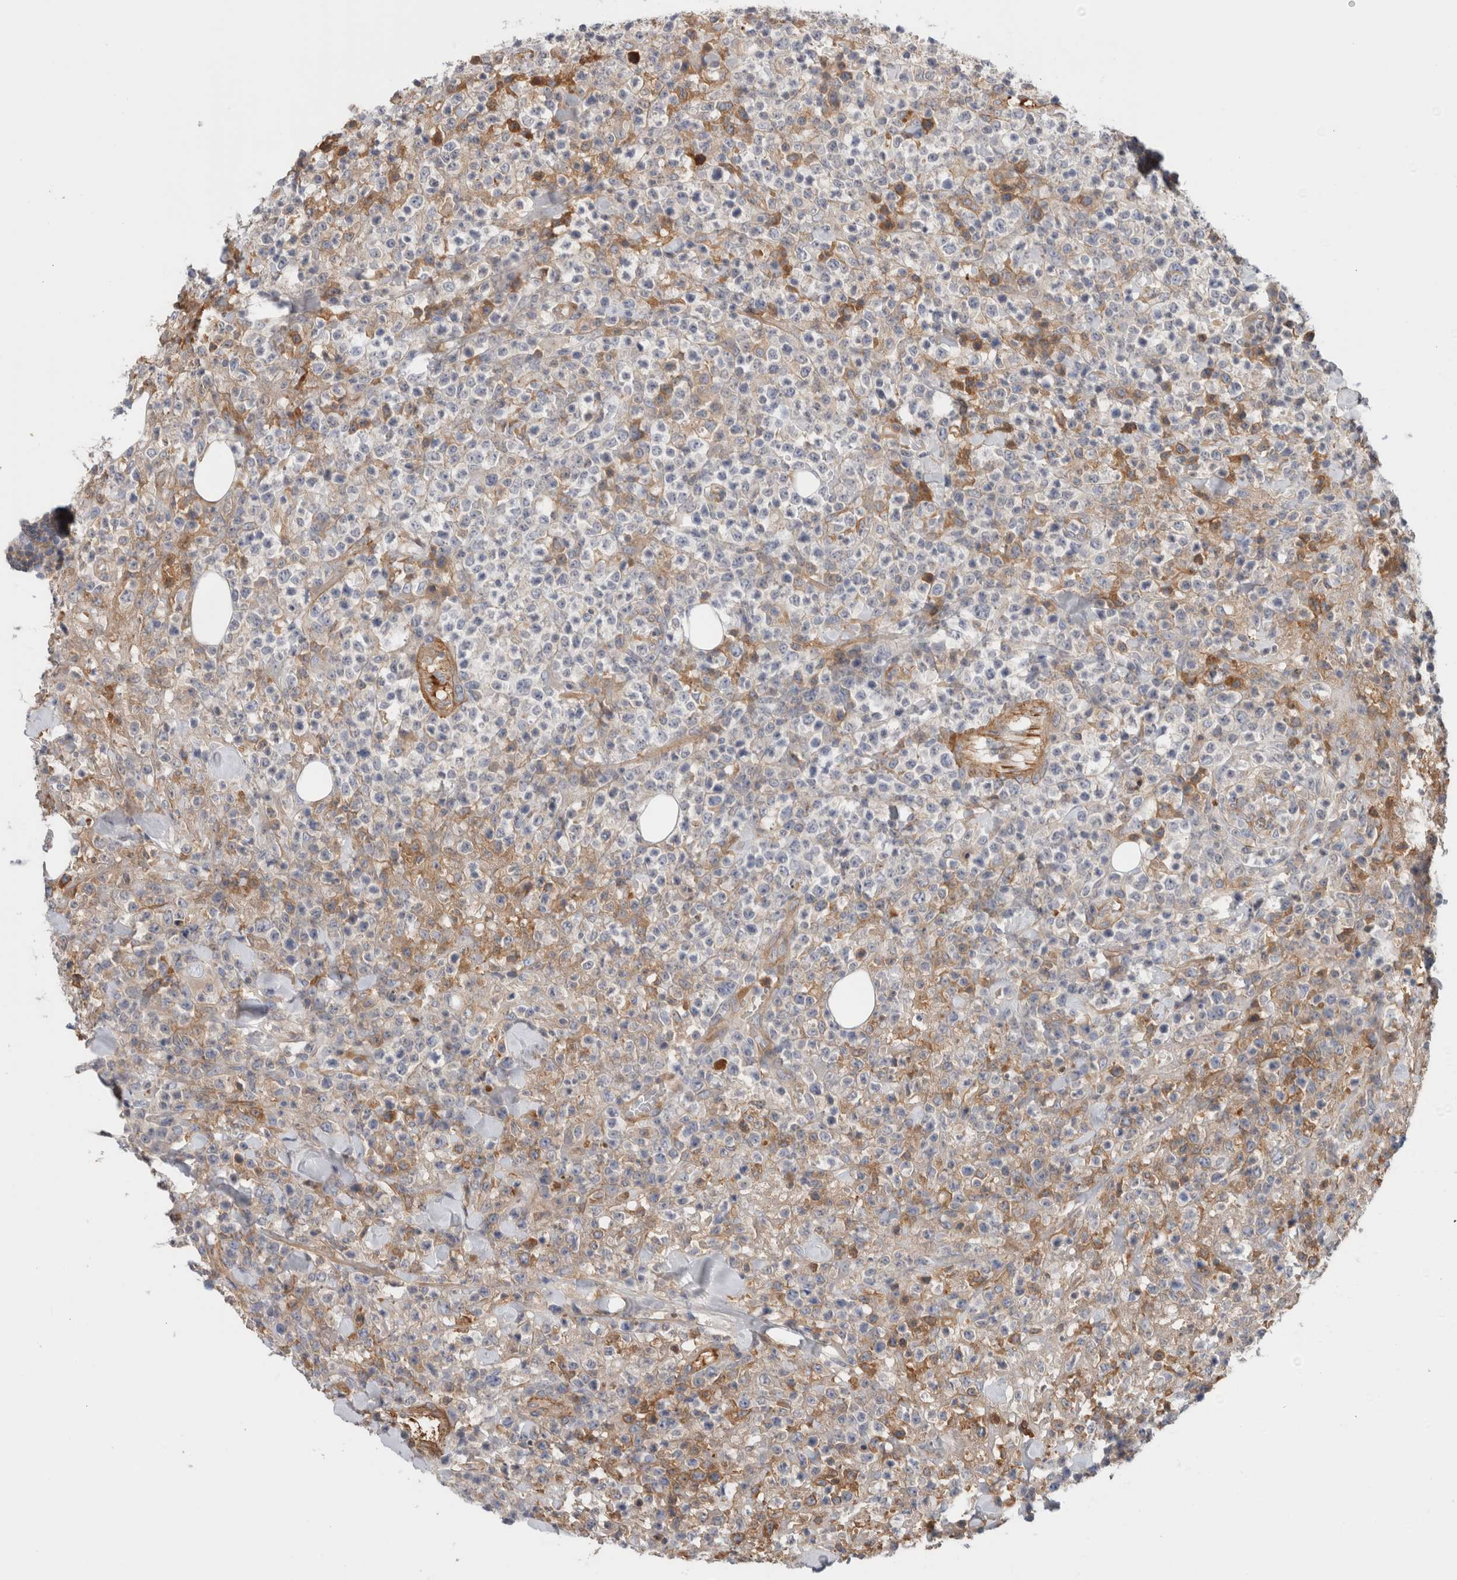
{"staining": {"intensity": "negative", "quantity": "none", "location": "none"}, "tissue": "lymphoma", "cell_type": "Tumor cells", "image_type": "cancer", "snomed": [{"axis": "morphology", "description": "Malignant lymphoma, non-Hodgkin's type, High grade"}, {"axis": "topography", "description": "Colon"}], "caption": "DAB (3,3'-diaminobenzidine) immunohistochemical staining of human lymphoma demonstrates no significant positivity in tumor cells. (Immunohistochemistry (ihc), brightfield microscopy, high magnification).", "gene": "CFI", "patient": {"sex": "female", "age": 53}}